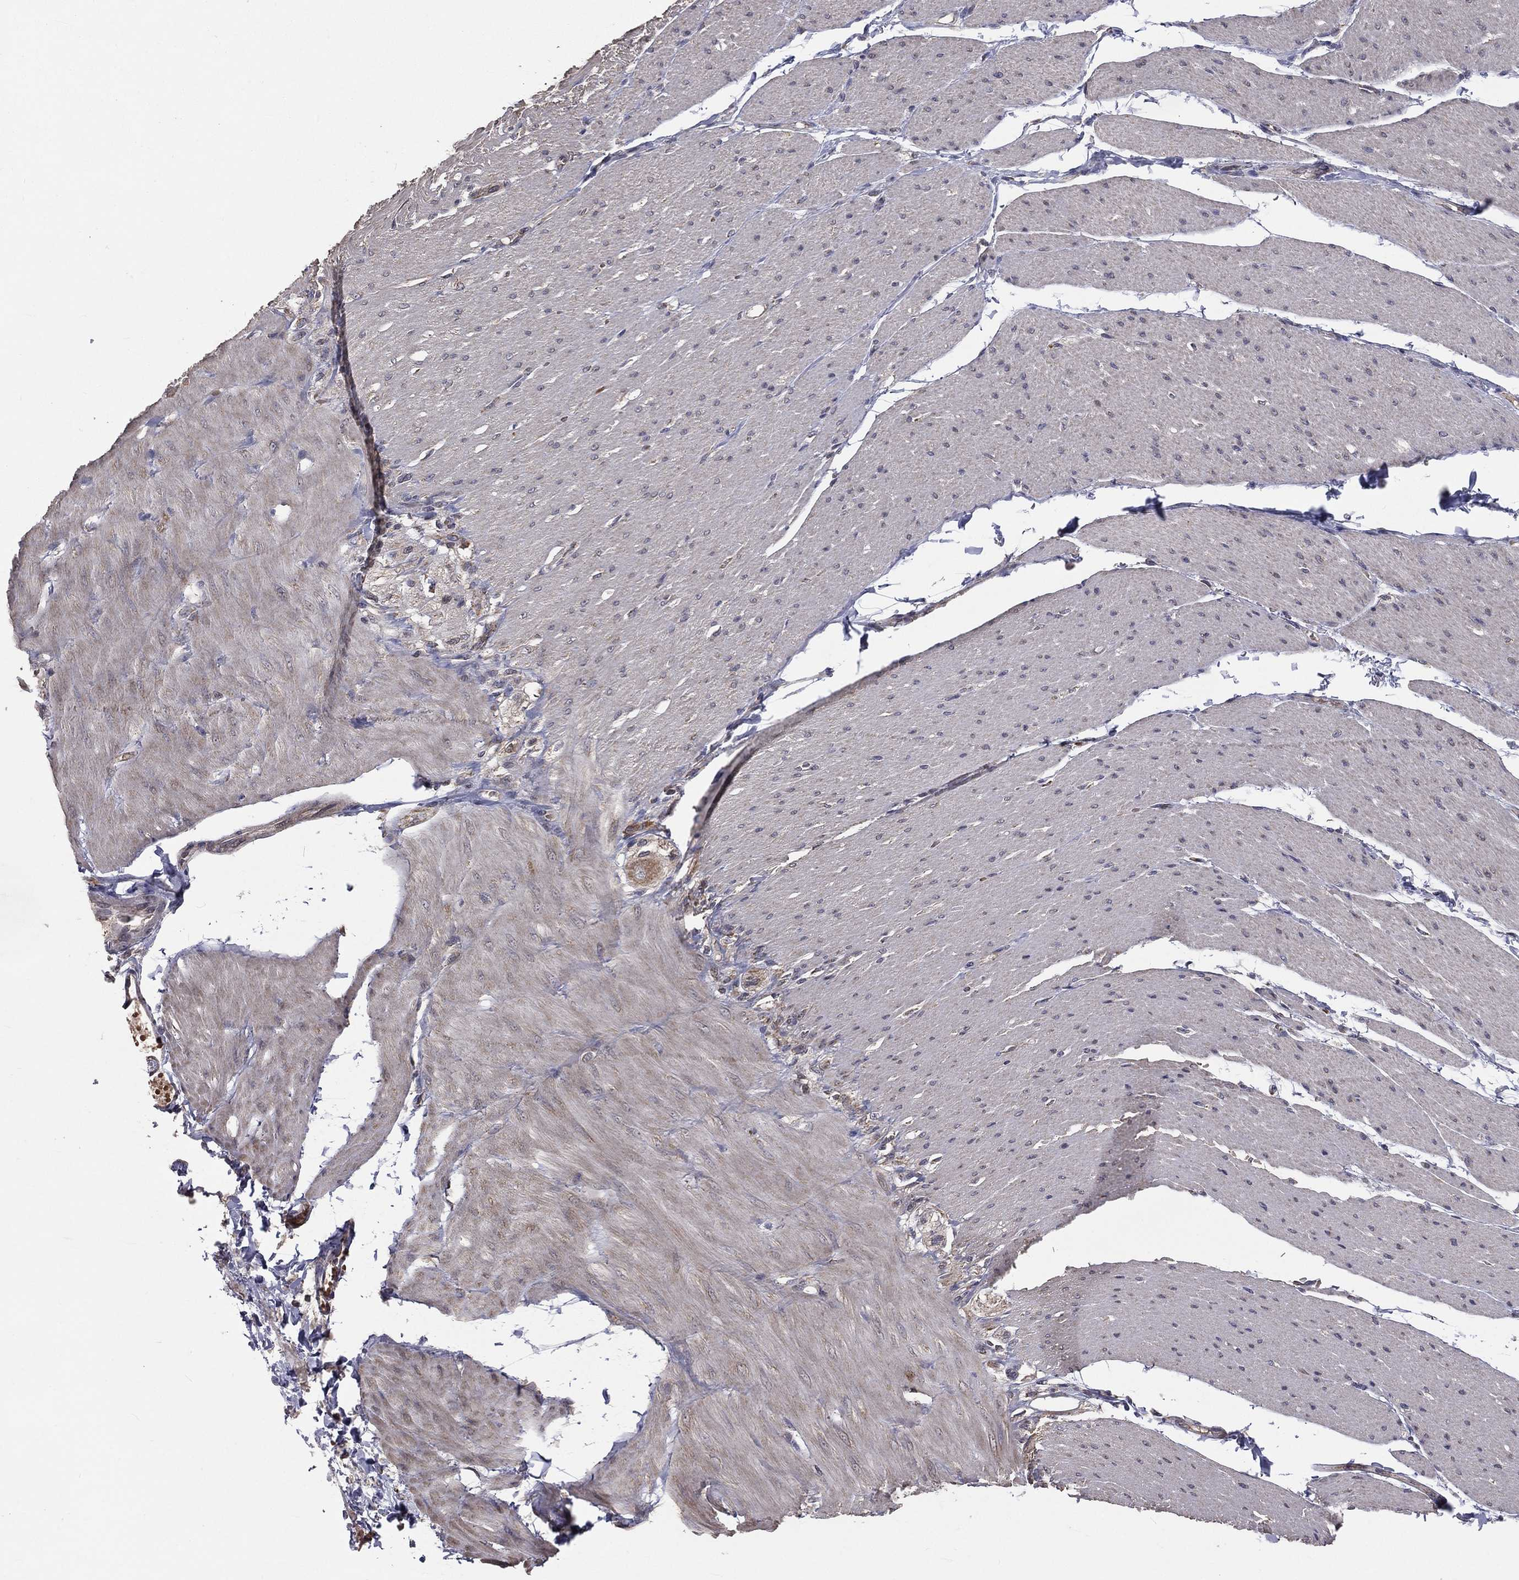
{"staining": {"intensity": "moderate", "quantity": "<25%", "location": "cytoplasmic/membranous"}, "tissue": "soft tissue", "cell_type": "Fibroblasts", "image_type": "normal", "snomed": [{"axis": "morphology", "description": "Normal tissue, NOS"}, {"axis": "topography", "description": "Smooth muscle"}, {"axis": "topography", "description": "Duodenum"}, {"axis": "topography", "description": "Peripheral nerve tissue"}], "caption": "Immunohistochemistry of normal human soft tissue displays low levels of moderate cytoplasmic/membranous staining in about <25% of fibroblasts.", "gene": "MRPL46", "patient": {"sex": "female", "age": 61}}